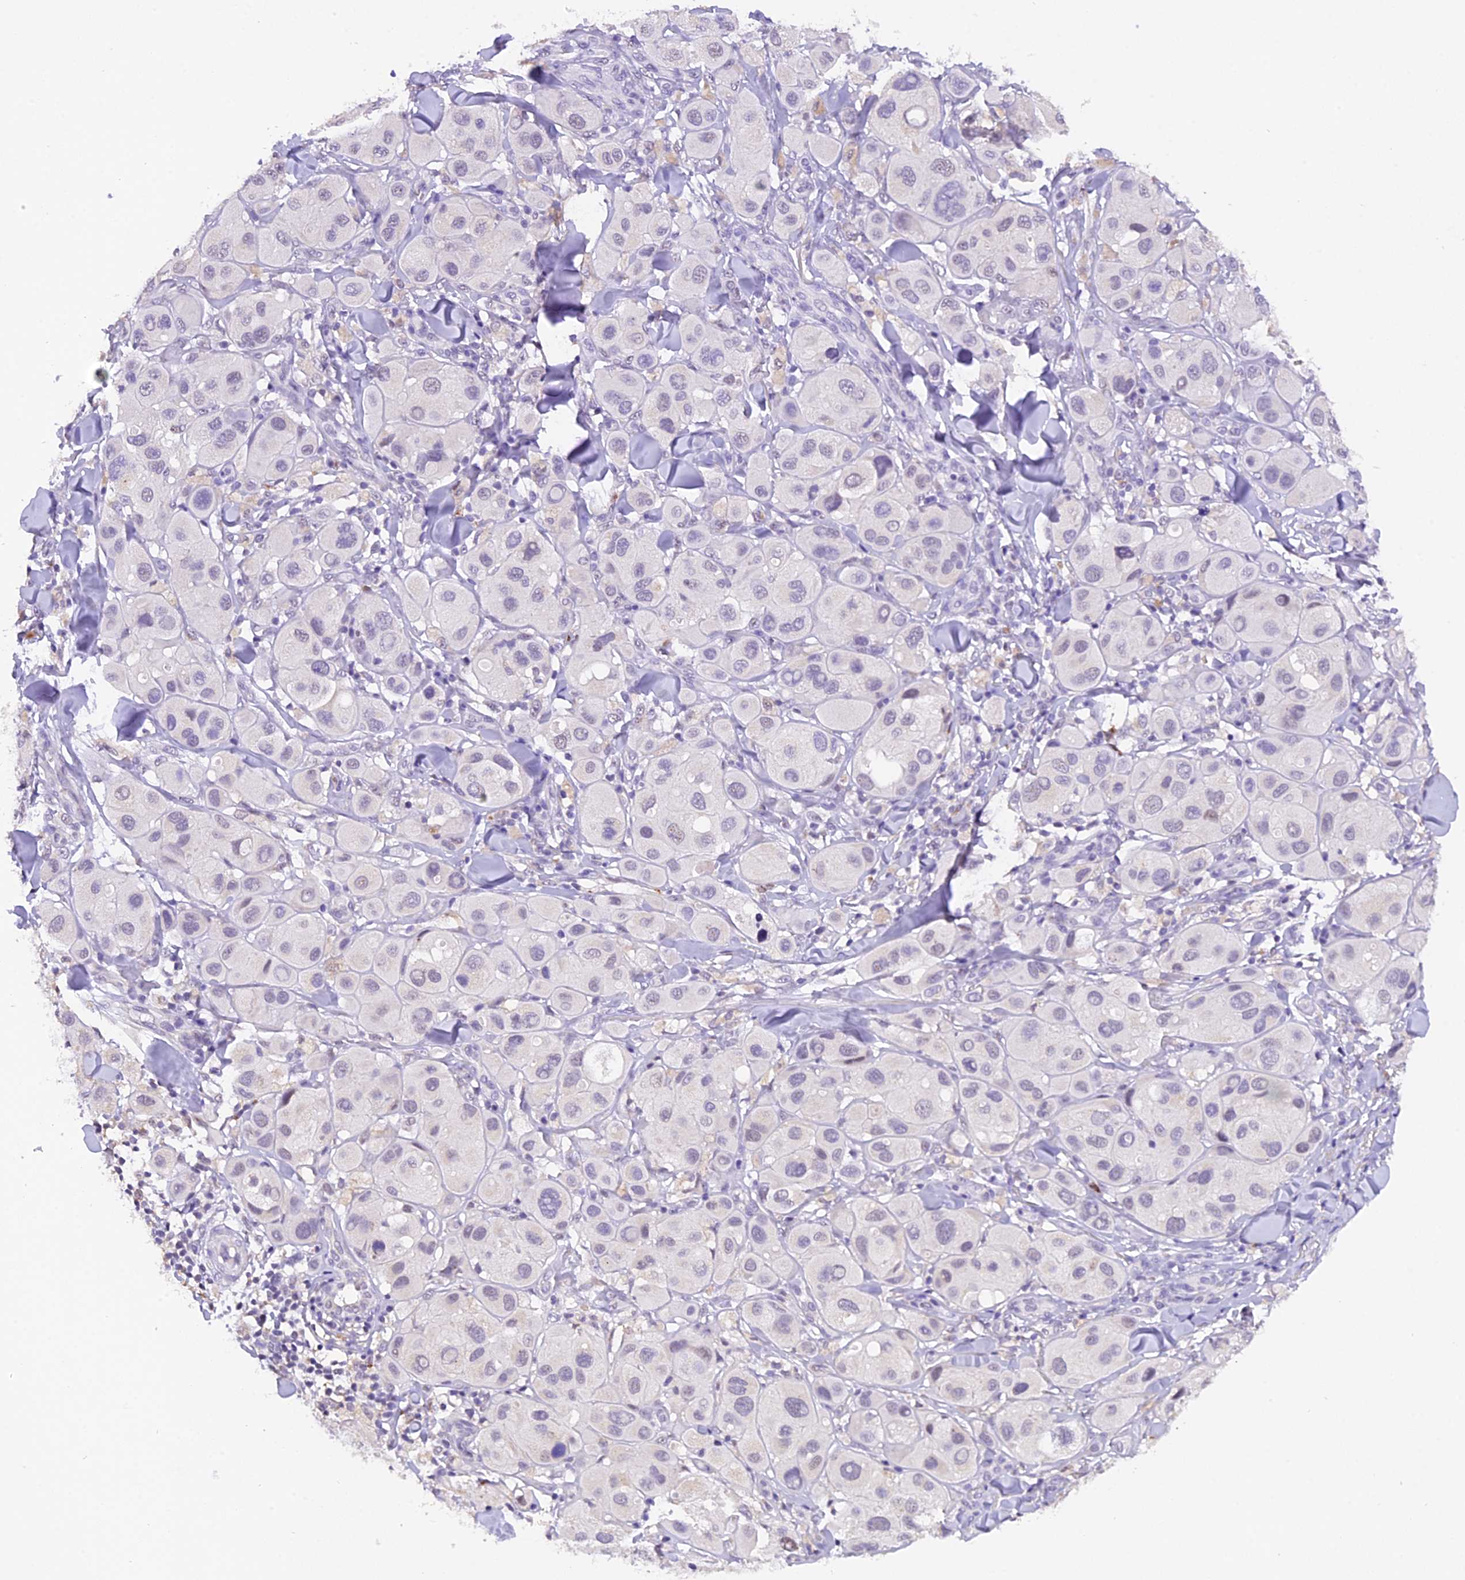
{"staining": {"intensity": "negative", "quantity": "none", "location": "none"}, "tissue": "melanoma", "cell_type": "Tumor cells", "image_type": "cancer", "snomed": [{"axis": "morphology", "description": "Malignant melanoma, Metastatic site"}, {"axis": "topography", "description": "Skin"}], "caption": "Immunohistochemistry image of neoplastic tissue: malignant melanoma (metastatic site) stained with DAB (3,3'-diaminobenzidine) demonstrates no significant protein staining in tumor cells.", "gene": "AHSP", "patient": {"sex": "male", "age": 41}}